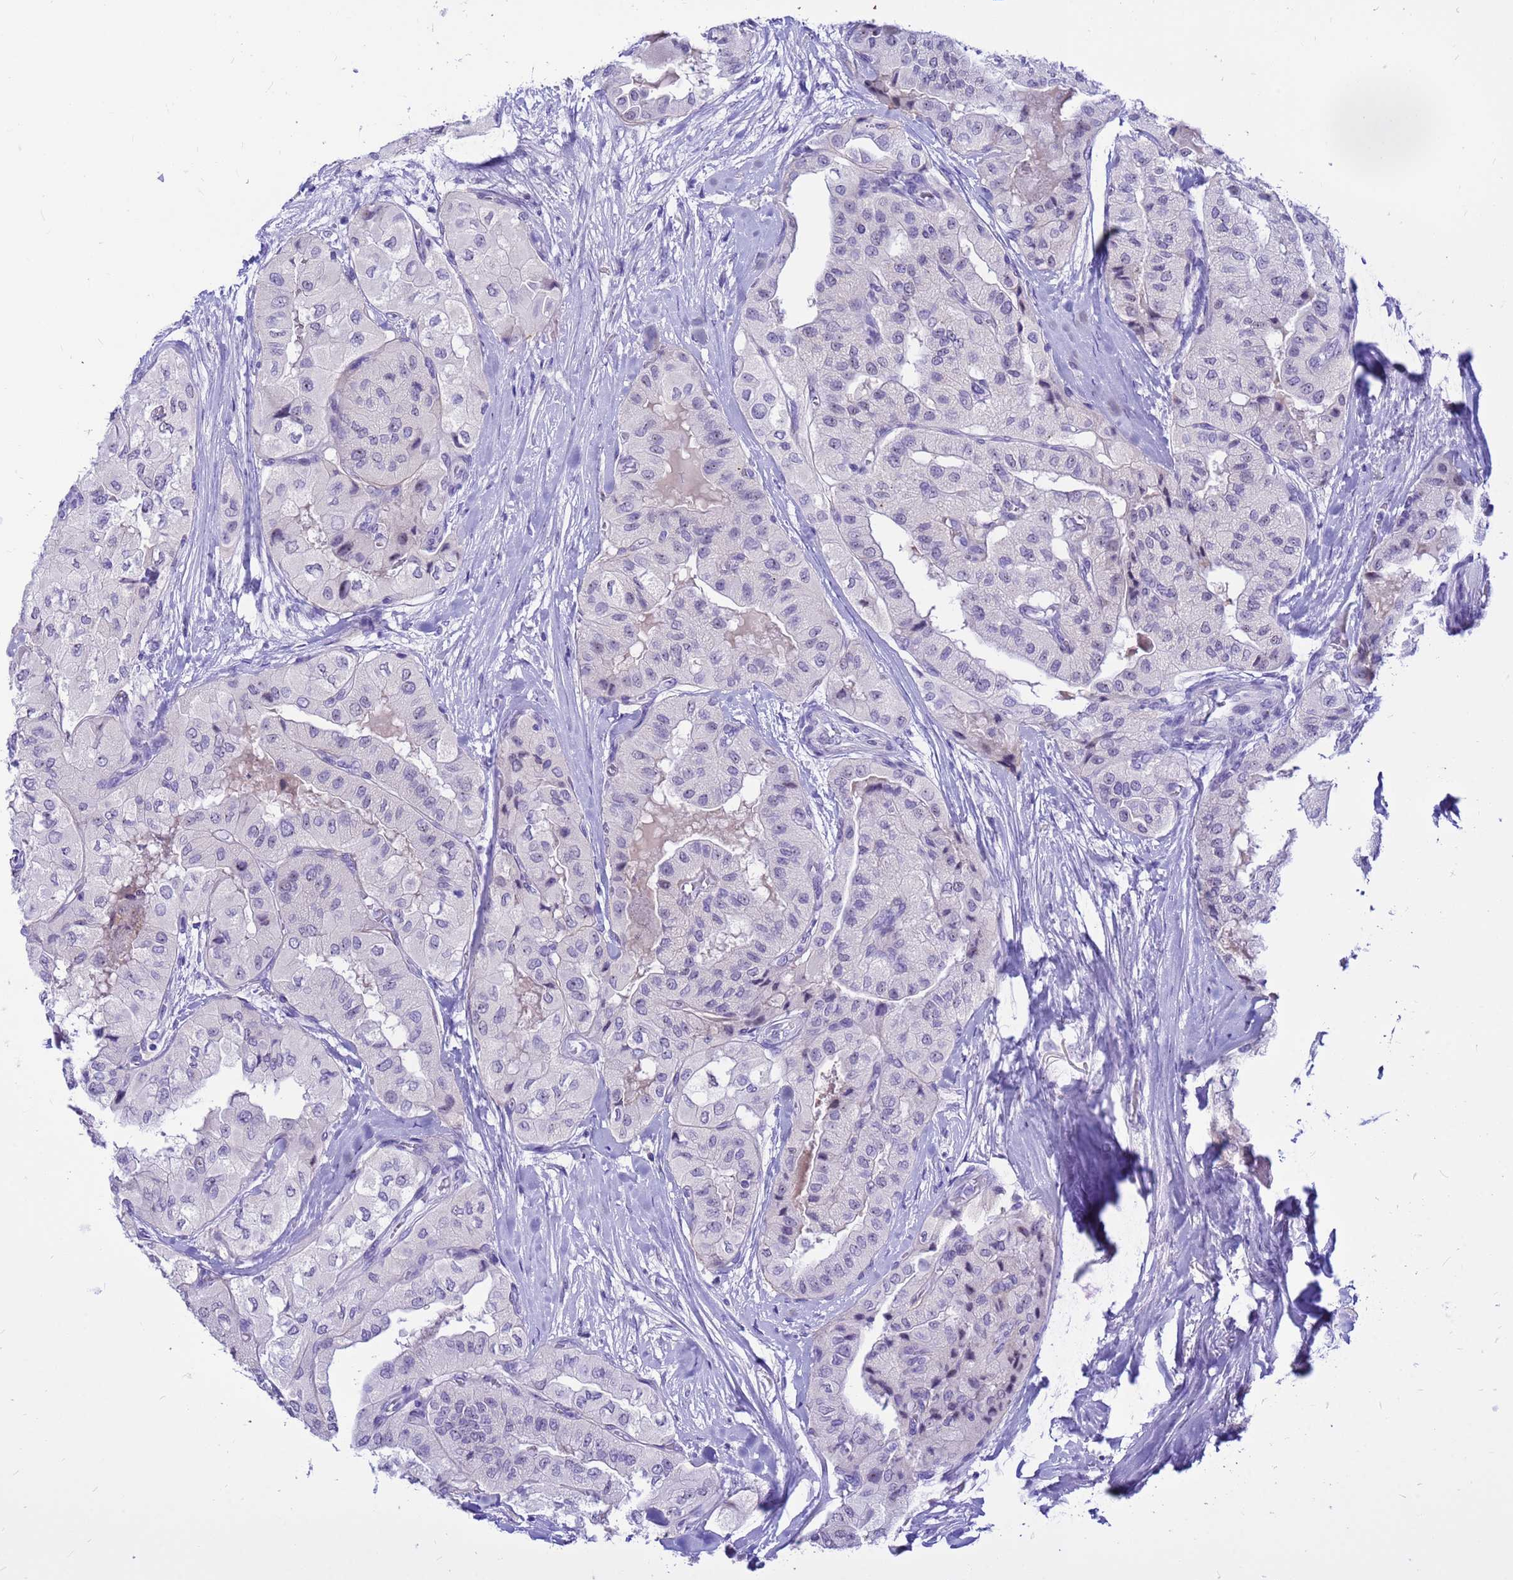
{"staining": {"intensity": "negative", "quantity": "none", "location": "none"}, "tissue": "thyroid cancer", "cell_type": "Tumor cells", "image_type": "cancer", "snomed": [{"axis": "morphology", "description": "Papillary adenocarcinoma, NOS"}, {"axis": "topography", "description": "Thyroid gland"}], "caption": "Immunohistochemistry (IHC) histopathology image of human thyroid cancer (papillary adenocarcinoma) stained for a protein (brown), which shows no positivity in tumor cells. (DAB (3,3'-diaminobenzidine) immunohistochemistry with hematoxylin counter stain).", "gene": "DMRTC2", "patient": {"sex": "female", "age": 59}}